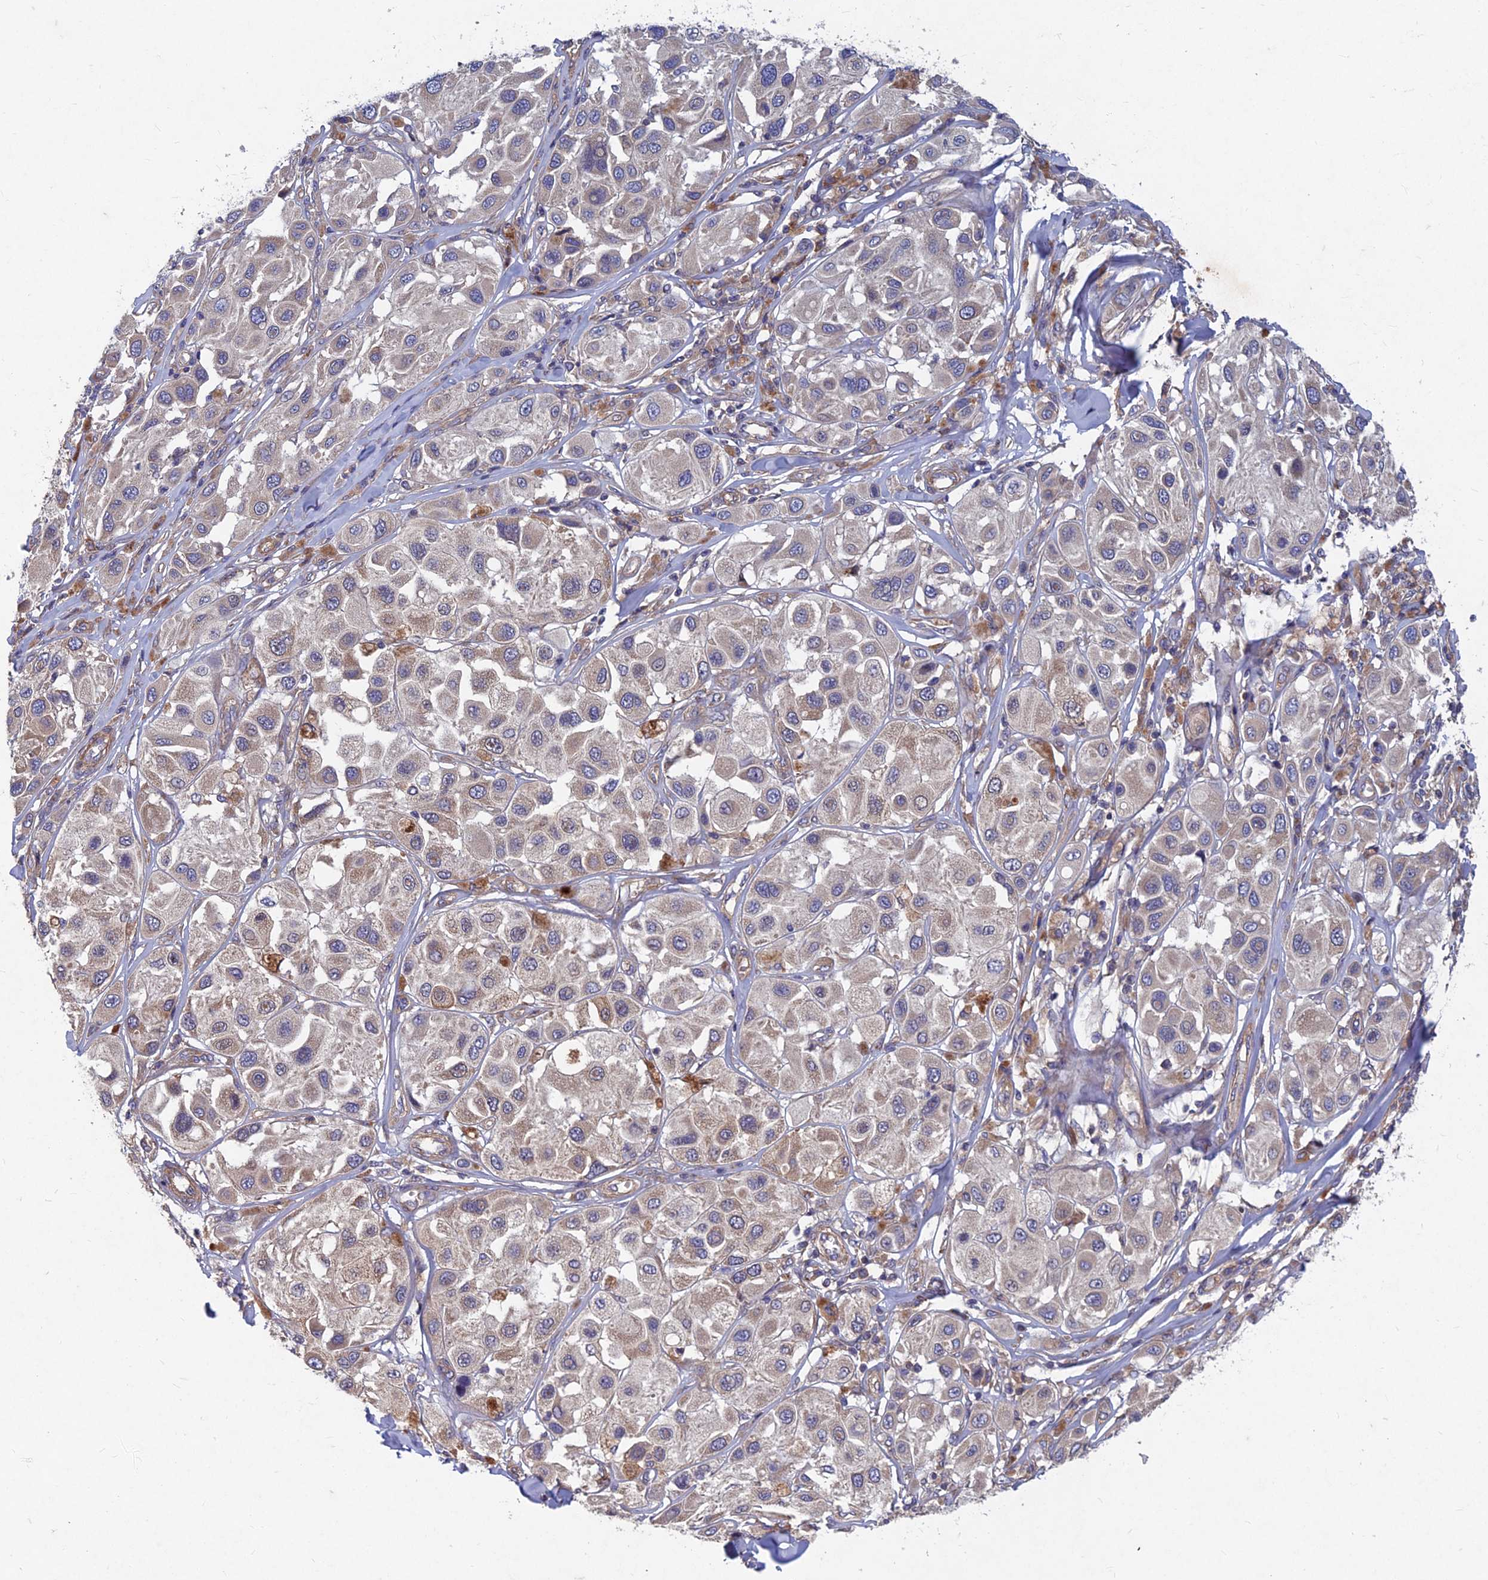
{"staining": {"intensity": "weak", "quantity": "<25%", "location": "cytoplasmic/membranous"}, "tissue": "melanoma", "cell_type": "Tumor cells", "image_type": "cancer", "snomed": [{"axis": "morphology", "description": "Malignant melanoma, Metastatic site"}, {"axis": "topography", "description": "Skin"}], "caption": "High power microscopy micrograph of an immunohistochemistry micrograph of malignant melanoma (metastatic site), revealing no significant positivity in tumor cells.", "gene": "NCAPG", "patient": {"sex": "male", "age": 41}}